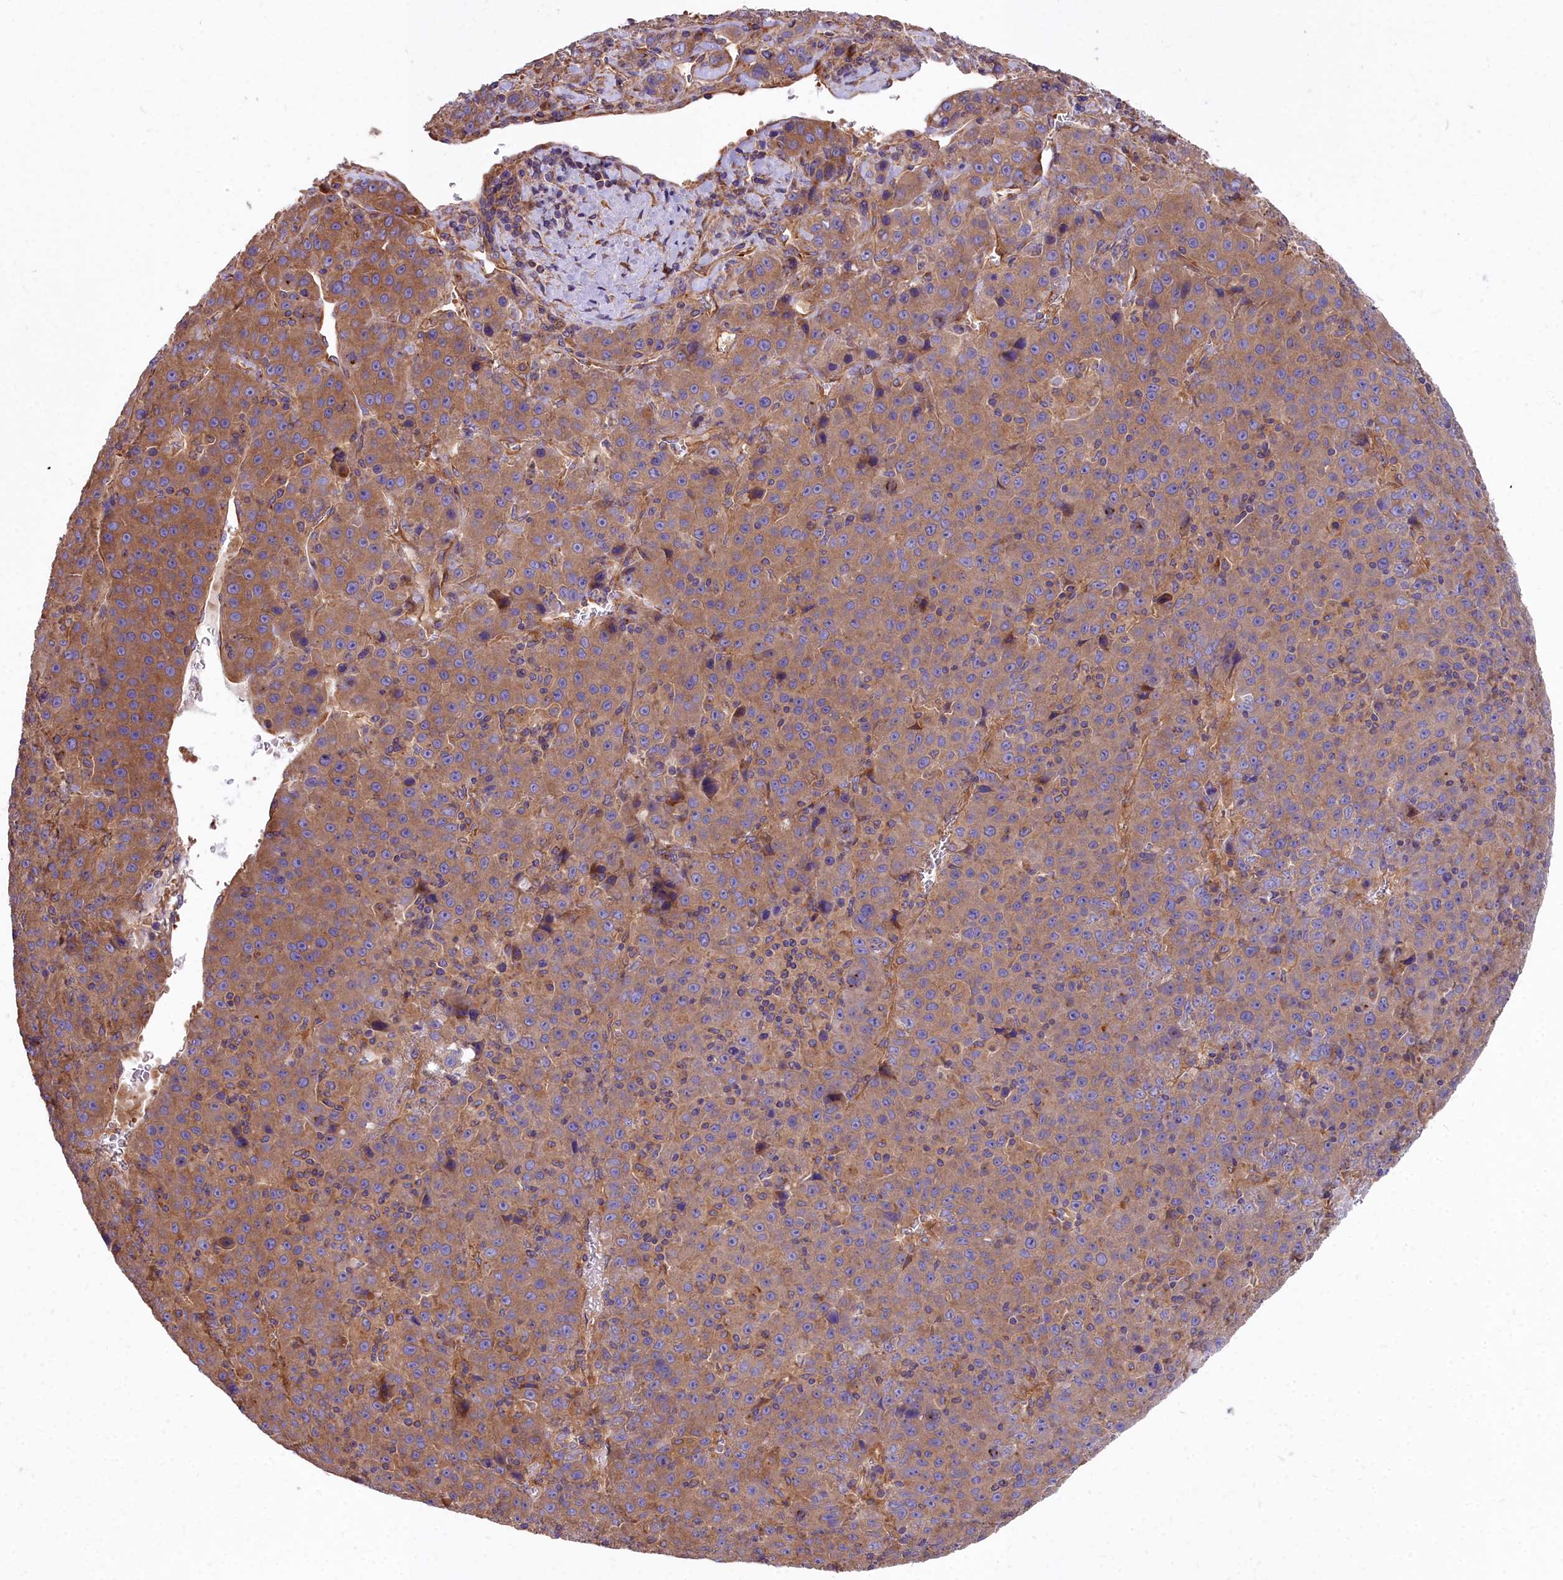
{"staining": {"intensity": "moderate", "quantity": ">75%", "location": "cytoplasmic/membranous"}, "tissue": "liver cancer", "cell_type": "Tumor cells", "image_type": "cancer", "snomed": [{"axis": "morphology", "description": "Carcinoma, Hepatocellular, NOS"}, {"axis": "topography", "description": "Liver"}], "caption": "This is an image of immunohistochemistry staining of hepatocellular carcinoma (liver), which shows moderate positivity in the cytoplasmic/membranous of tumor cells.", "gene": "DCTN3", "patient": {"sex": "female", "age": 53}}